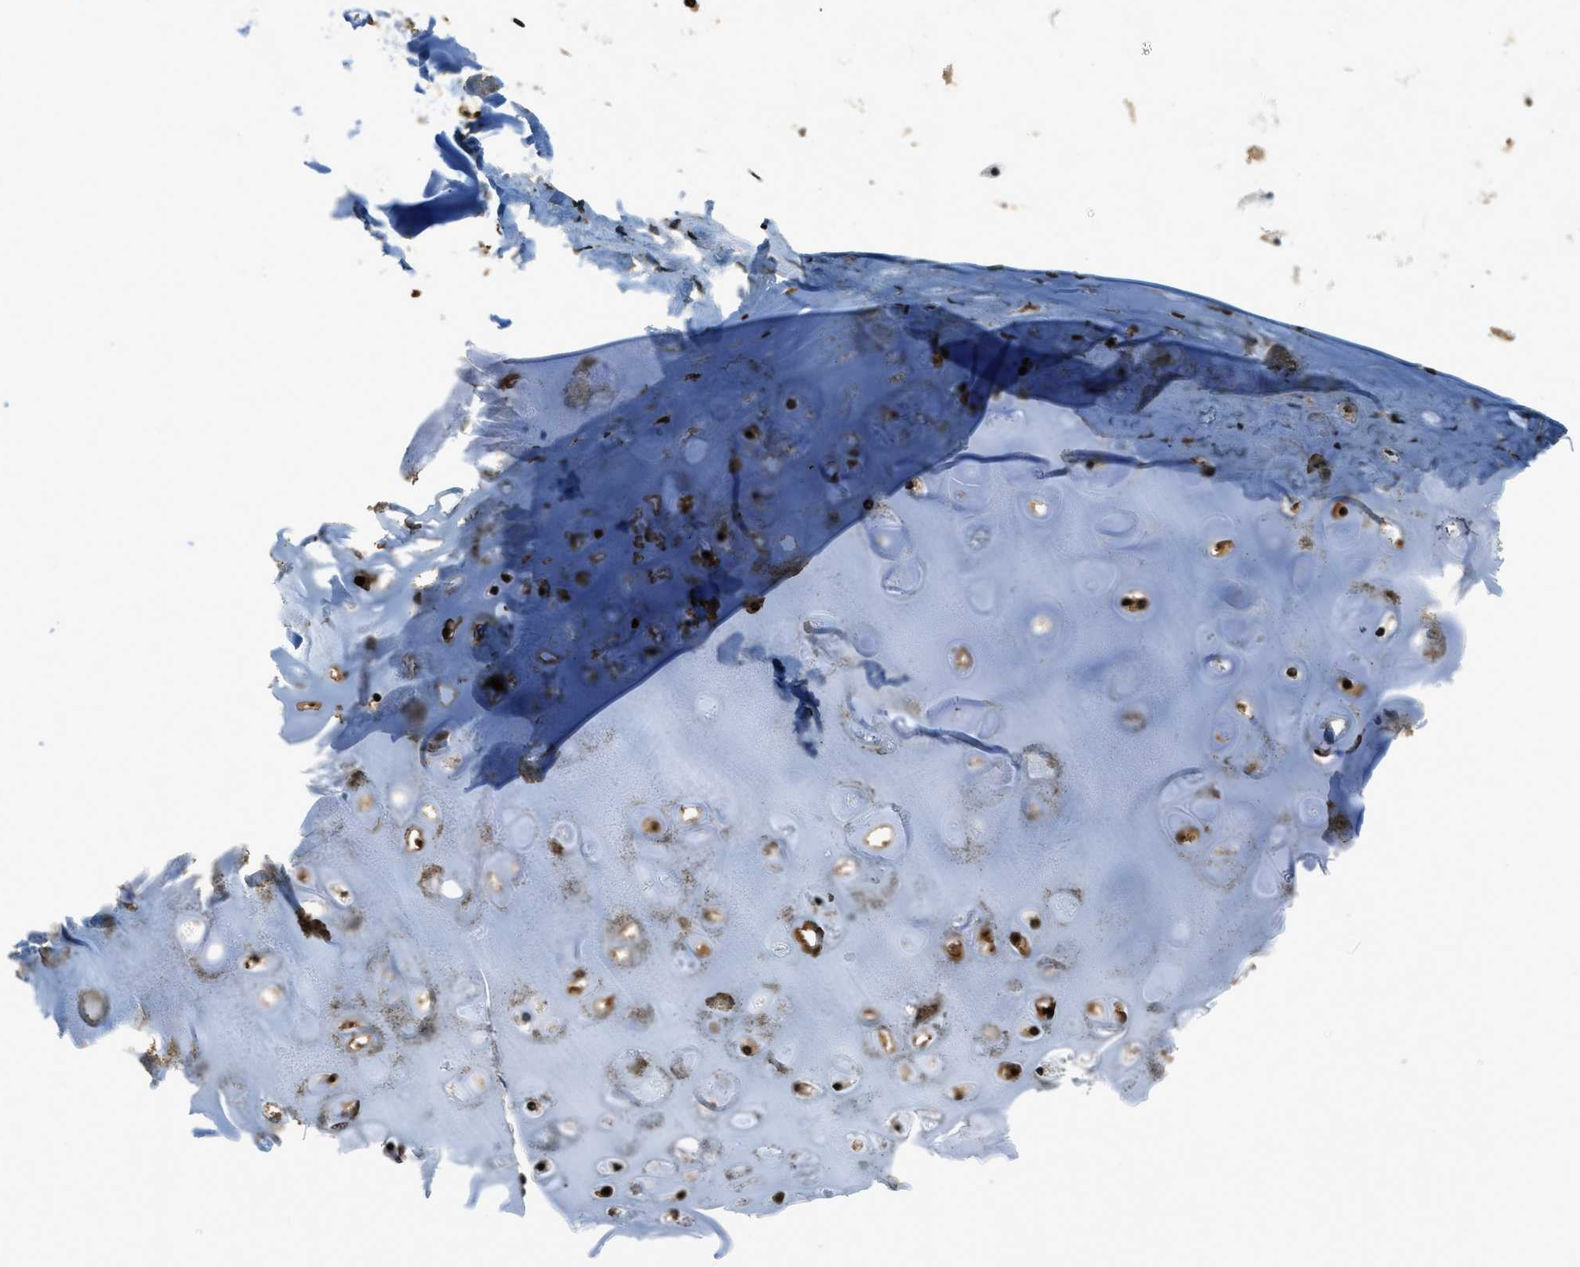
{"staining": {"intensity": "moderate", "quantity": ">75%", "location": "cytoplasmic/membranous,nuclear"}, "tissue": "adipose tissue", "cell_type": "Adipocytes", "image_type": "normal", "snomed": [{"axis": "morphology", "description": "Normal tissue, NOS"}, {"axis": "topography", "description": "Cartilage tissue"}, {"axis": "topography", "description": "Bronchus"}], "caption": "Human adipose tissue stained with a brown dye exhibits moderate cytoplasmic/membranous,nuclear positive expression in approximately >75% of adipocytes.", "gene": "MYB", "patient": {"sex": "female", "age": 73}}